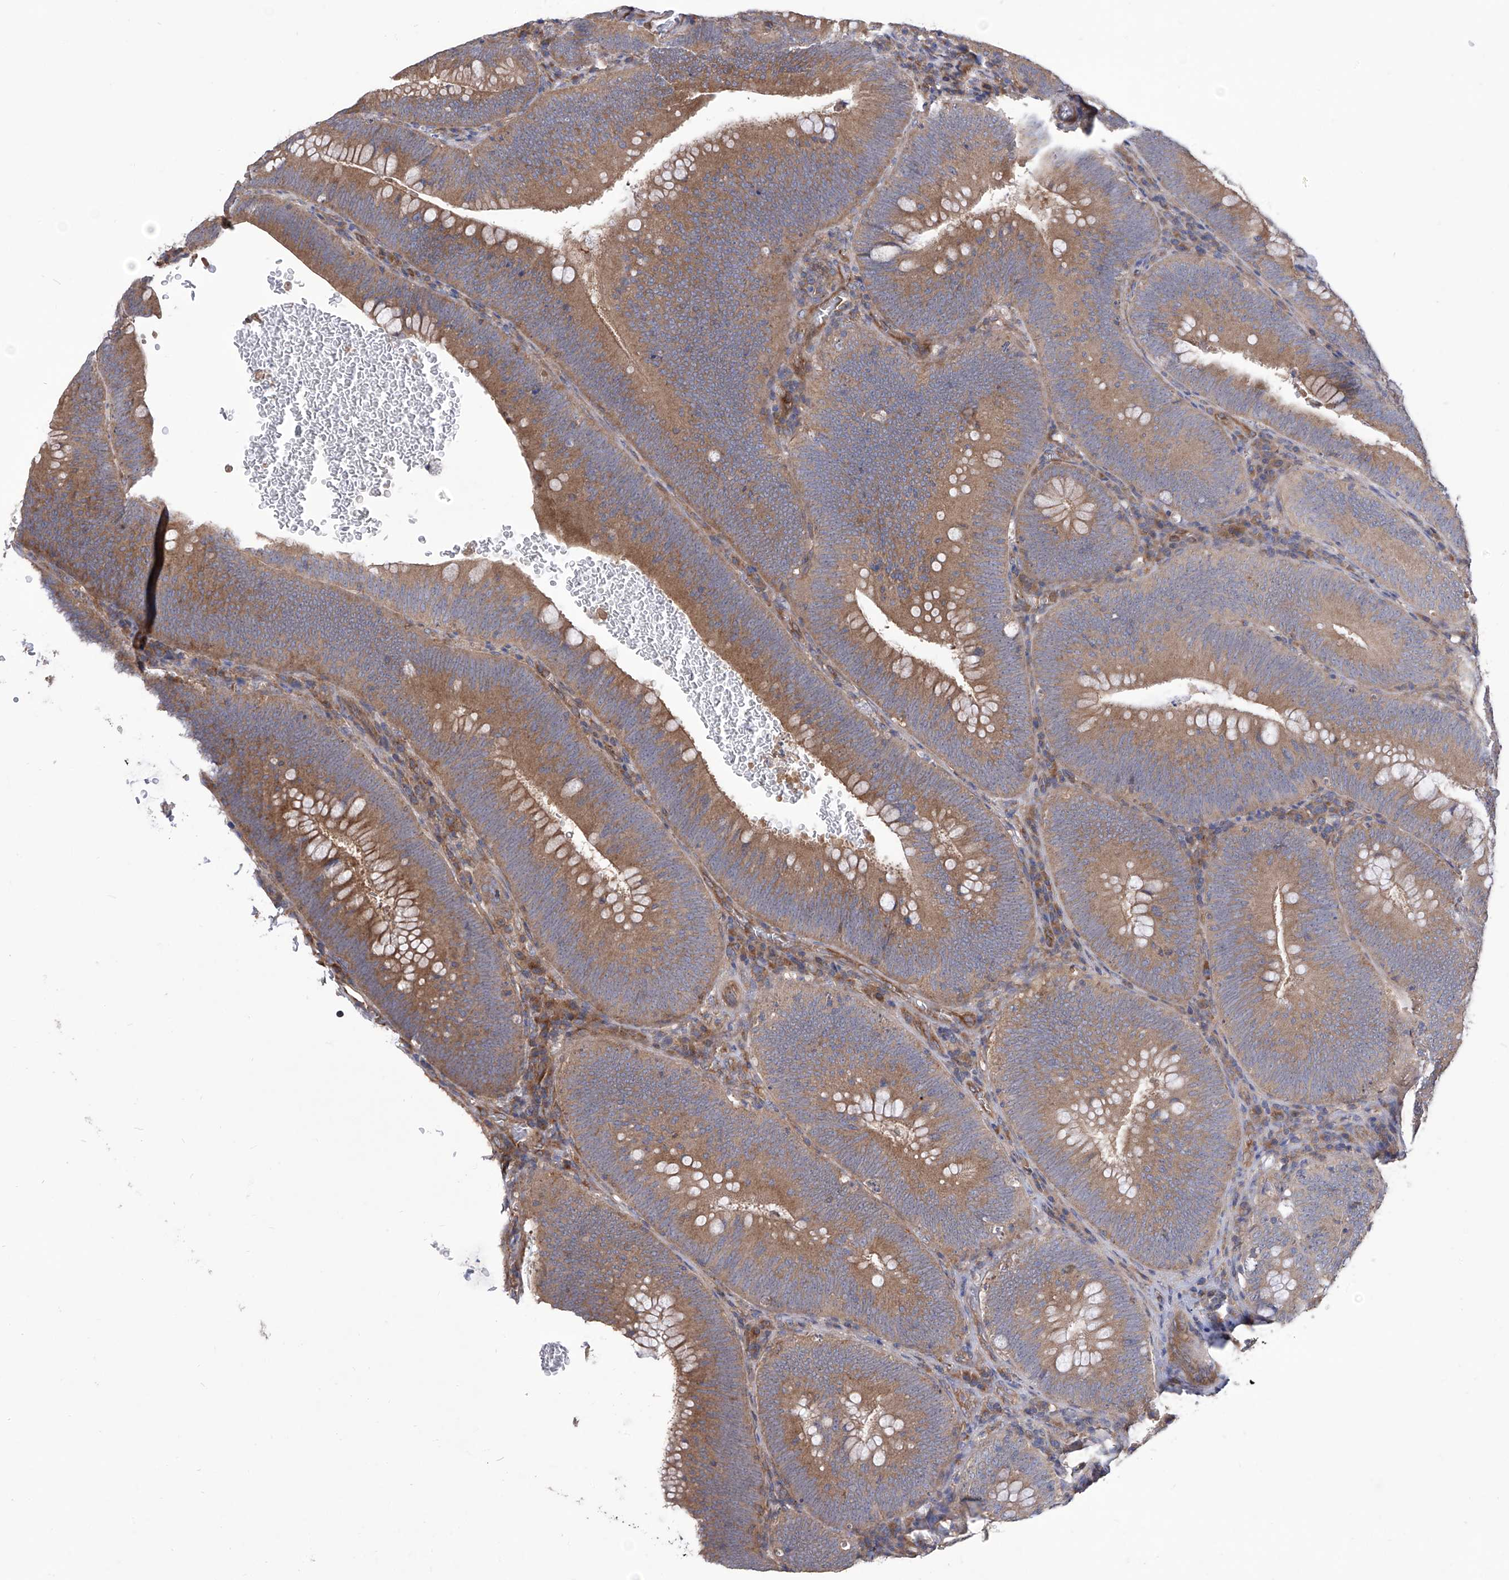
{"staining": {"intensity": "moderate", "quantity": ">75%", "location": "cytoplasmic/membranous"}, "tissue": "colorectal cancer", "cell_type": "Tumor cells", "image_type": "cancer", "snomed": [{"axis": "morphology", "description": "Normal tissue, NOS"}, {"axis": "topography", "description": "Colon"}], "caption": "Moderate cytoplasmic/membranous expression for a protein is identified in approximately >75% of tumor cells of colorectal cancer using IHC.", "gene": "TJAP1", "patient": {"sex": "female", "age": 82}}